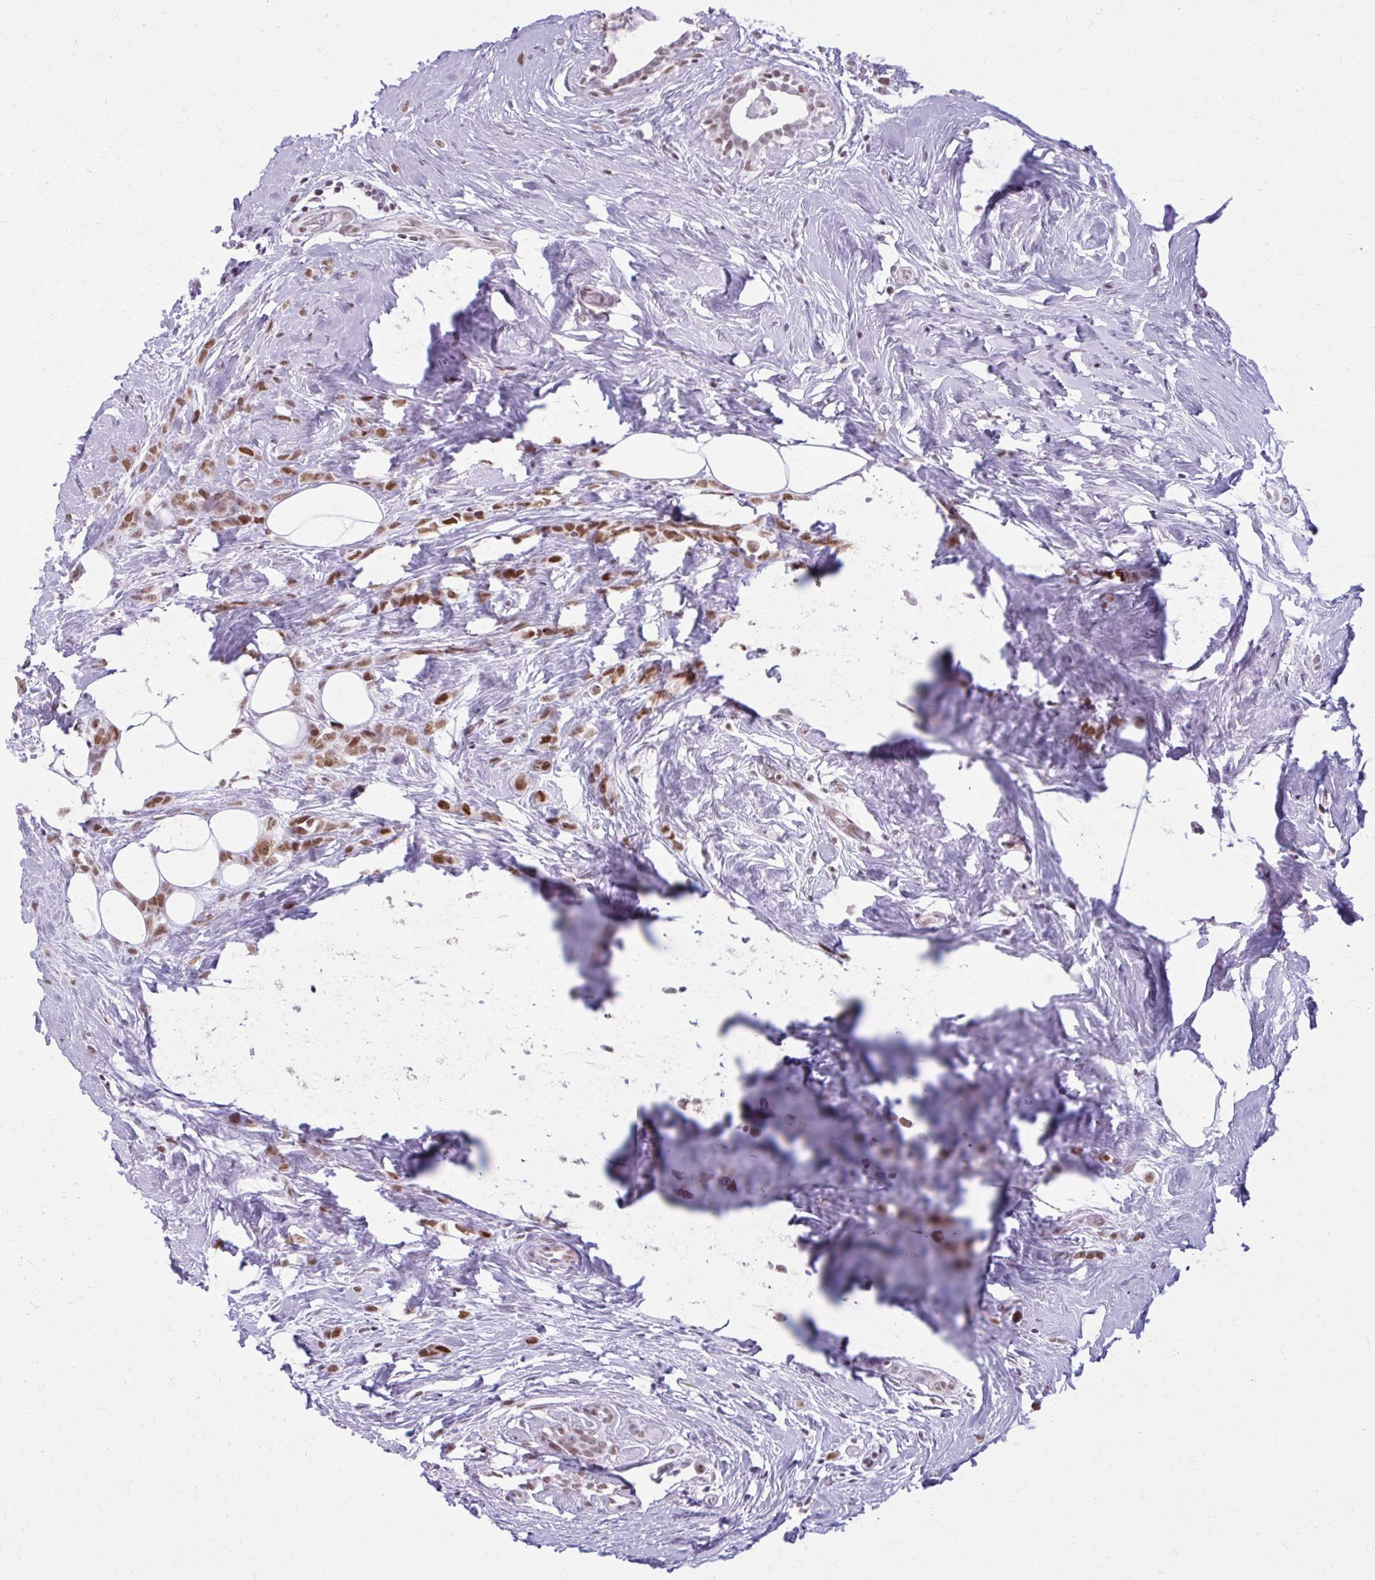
{"staining": {"intensity": "moderate", "quantity": ">75%", "location": "nuclear"}, "tissue": "breast cancer", "cell_type": "Tumor cells", "image_type": "cancer", "snomed": [{"axis": "morphology", "description": "Duct carcinoma"}, {"axis": "topography", "description": "Breast"}], "caption": "Breast cancer stained for a protein (brown) reveals moderate nuclear positive expression in approximately >75% of tumor cells.", "gene": "PABIR1", "patient": {"sex": "female", "age": 80}}